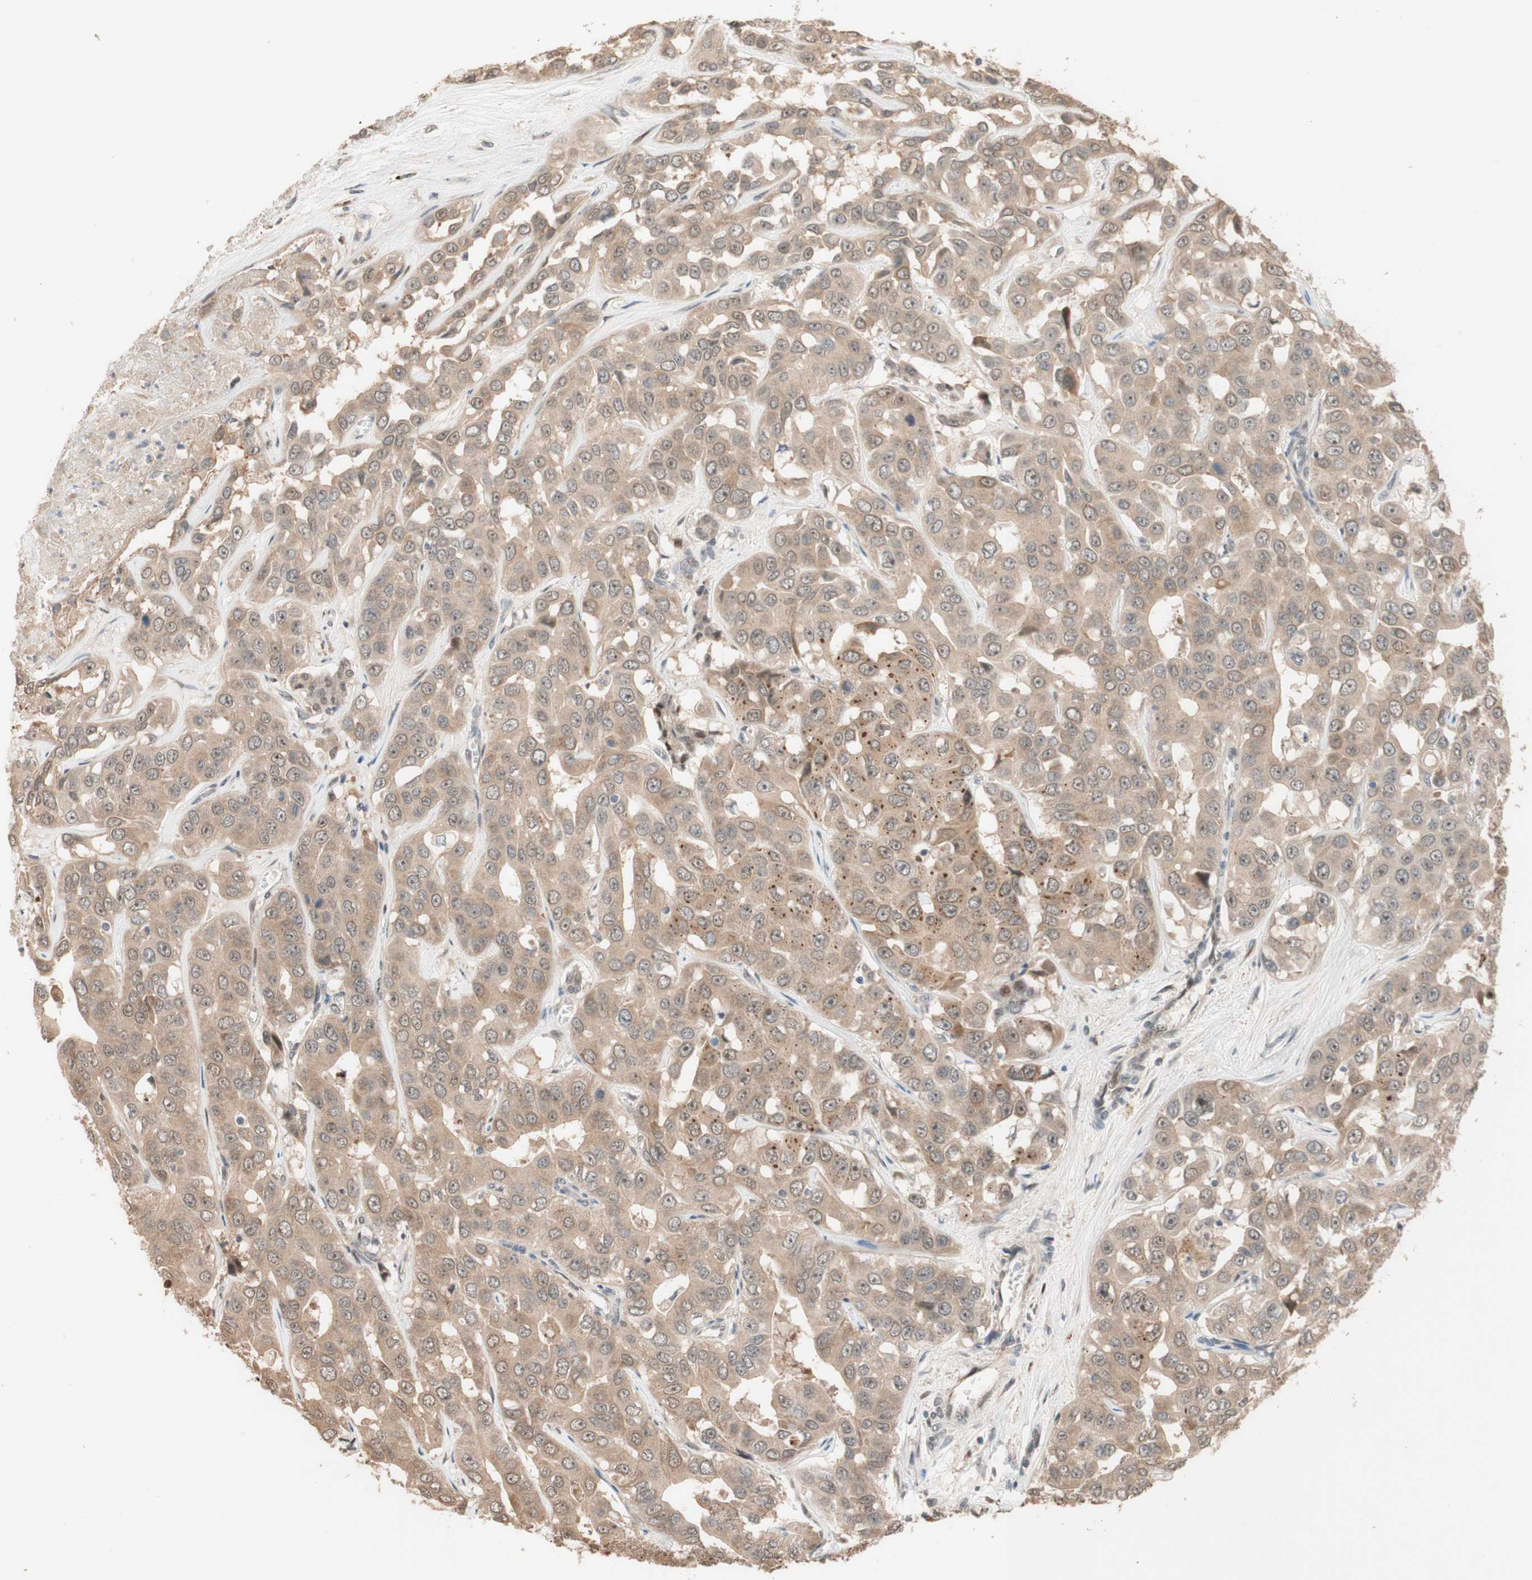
{"staining": {"intensity": "moderate", "quantity": ">75%", "location": "cytoplasmic/membranous"}, "tissue": "liver cancer", "cell_type": "Tumor cells", "image_type": "cancer", "snomed": [{"axis": "morphology", "description": "Cholangiocarcinoma"}, {"axis": "topography", "description": "Liver"}], "caption": "Approximately >75% of tumor cells in human cholangiocarcinoma (liver) show moderate cytoplasmic/membranous protein expression as visualized by brown immunohistochemical staining.", "gene": "CCNC", "patient": {"sex": "female", "age": 52}}